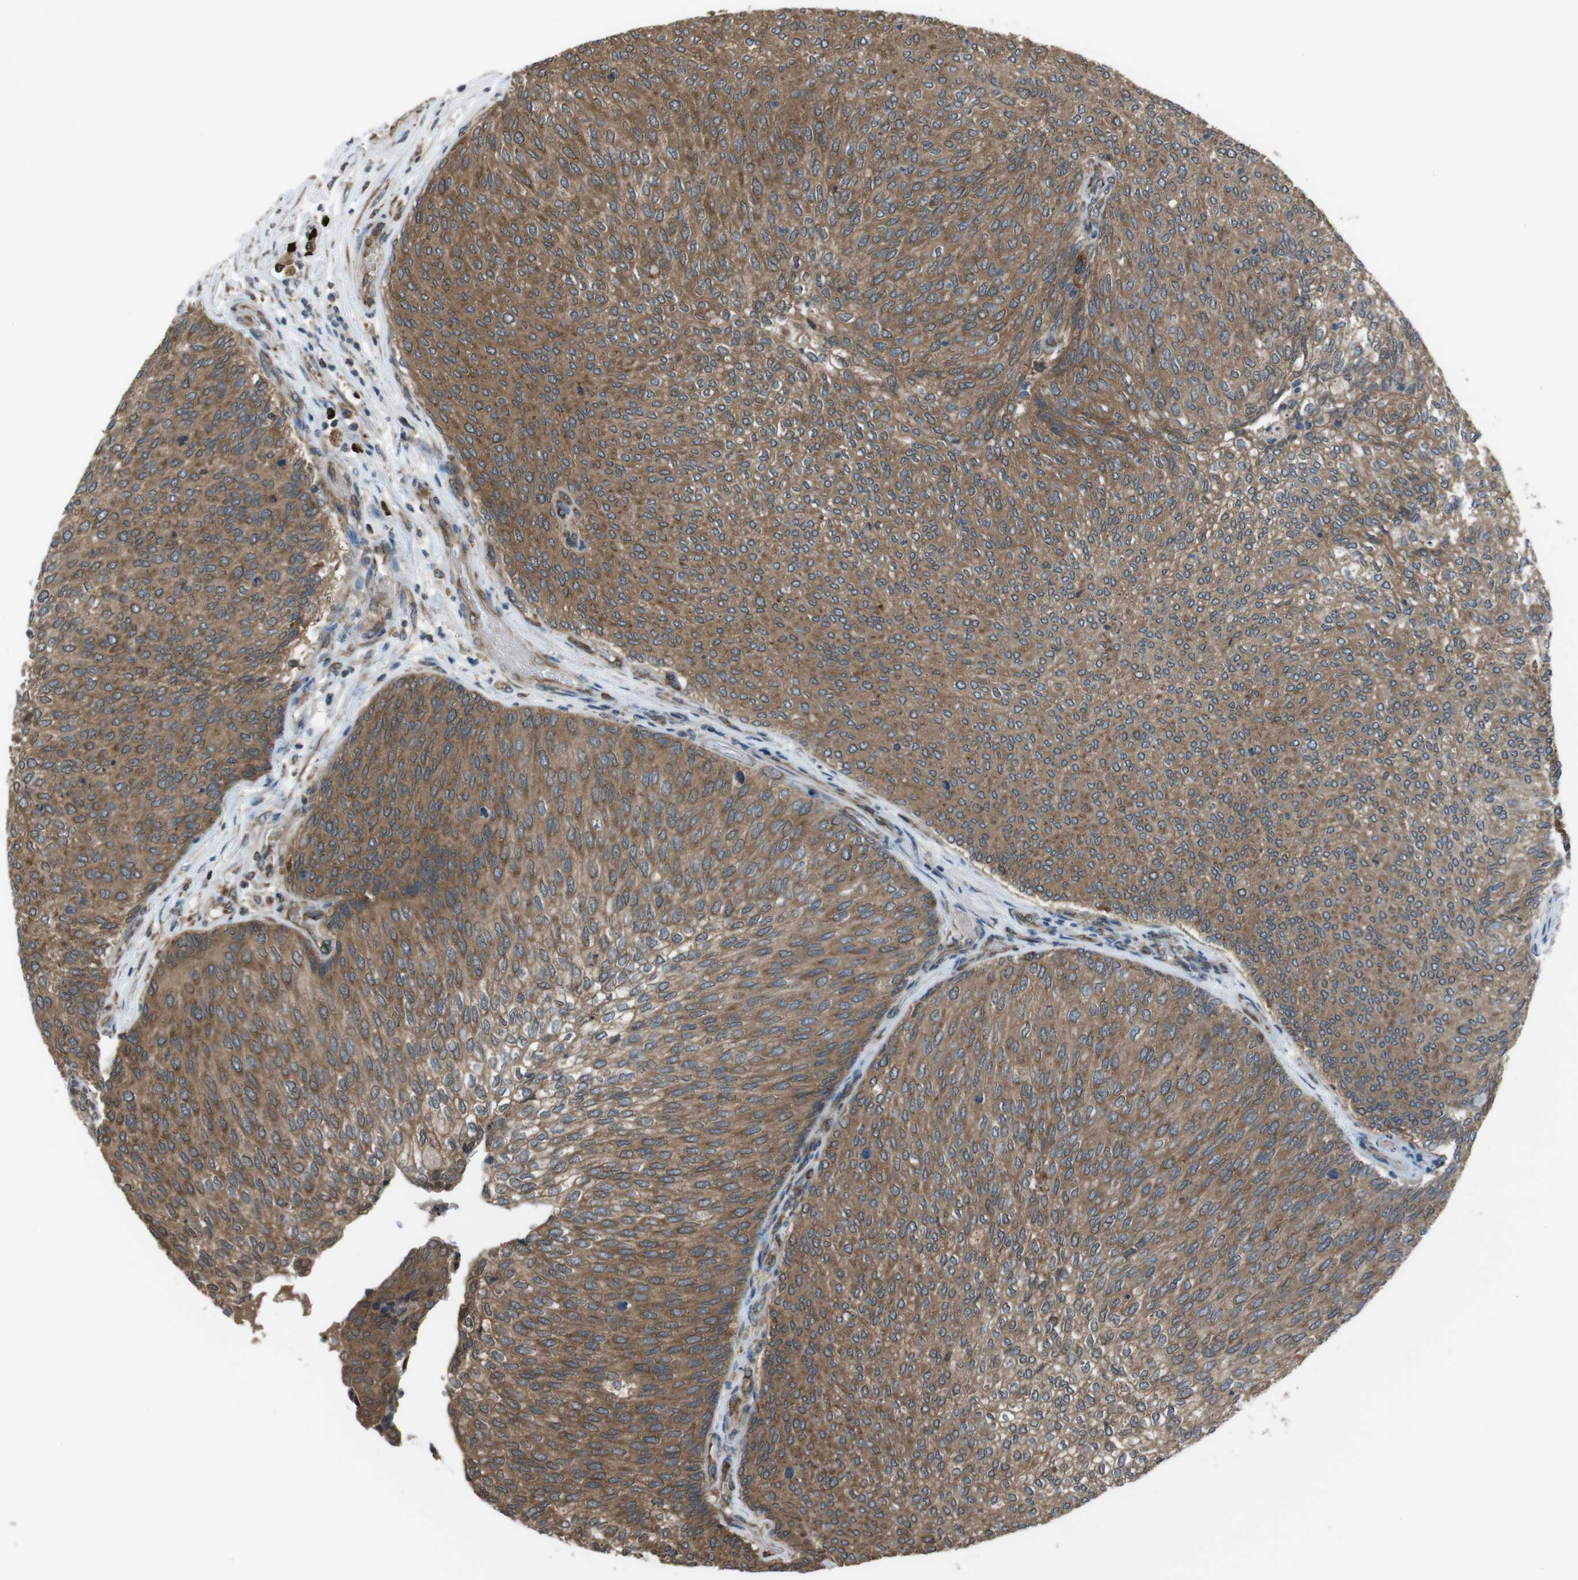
{"staining": {"intensity": "moderate", "quantity": ">75%", "location": "cytoplasmic/membranous"}, "tissue": "urothelial cancer", "cell_type": "Tumor cells", "image_type": "cancer", "snomed": [{"axis": "morphology", "description": "Urothelial carcinoma, Low grade"}, {"axis": "topography", "description": "Urinary bladder"}], "caption": "Protein staining of urothelial cancer tissue displays moderate cytoplasmic/membranous expression in approximately >75% of tumor cells.", "gene": "SSR3", "patient": {"sex": "female", "age": 79}}